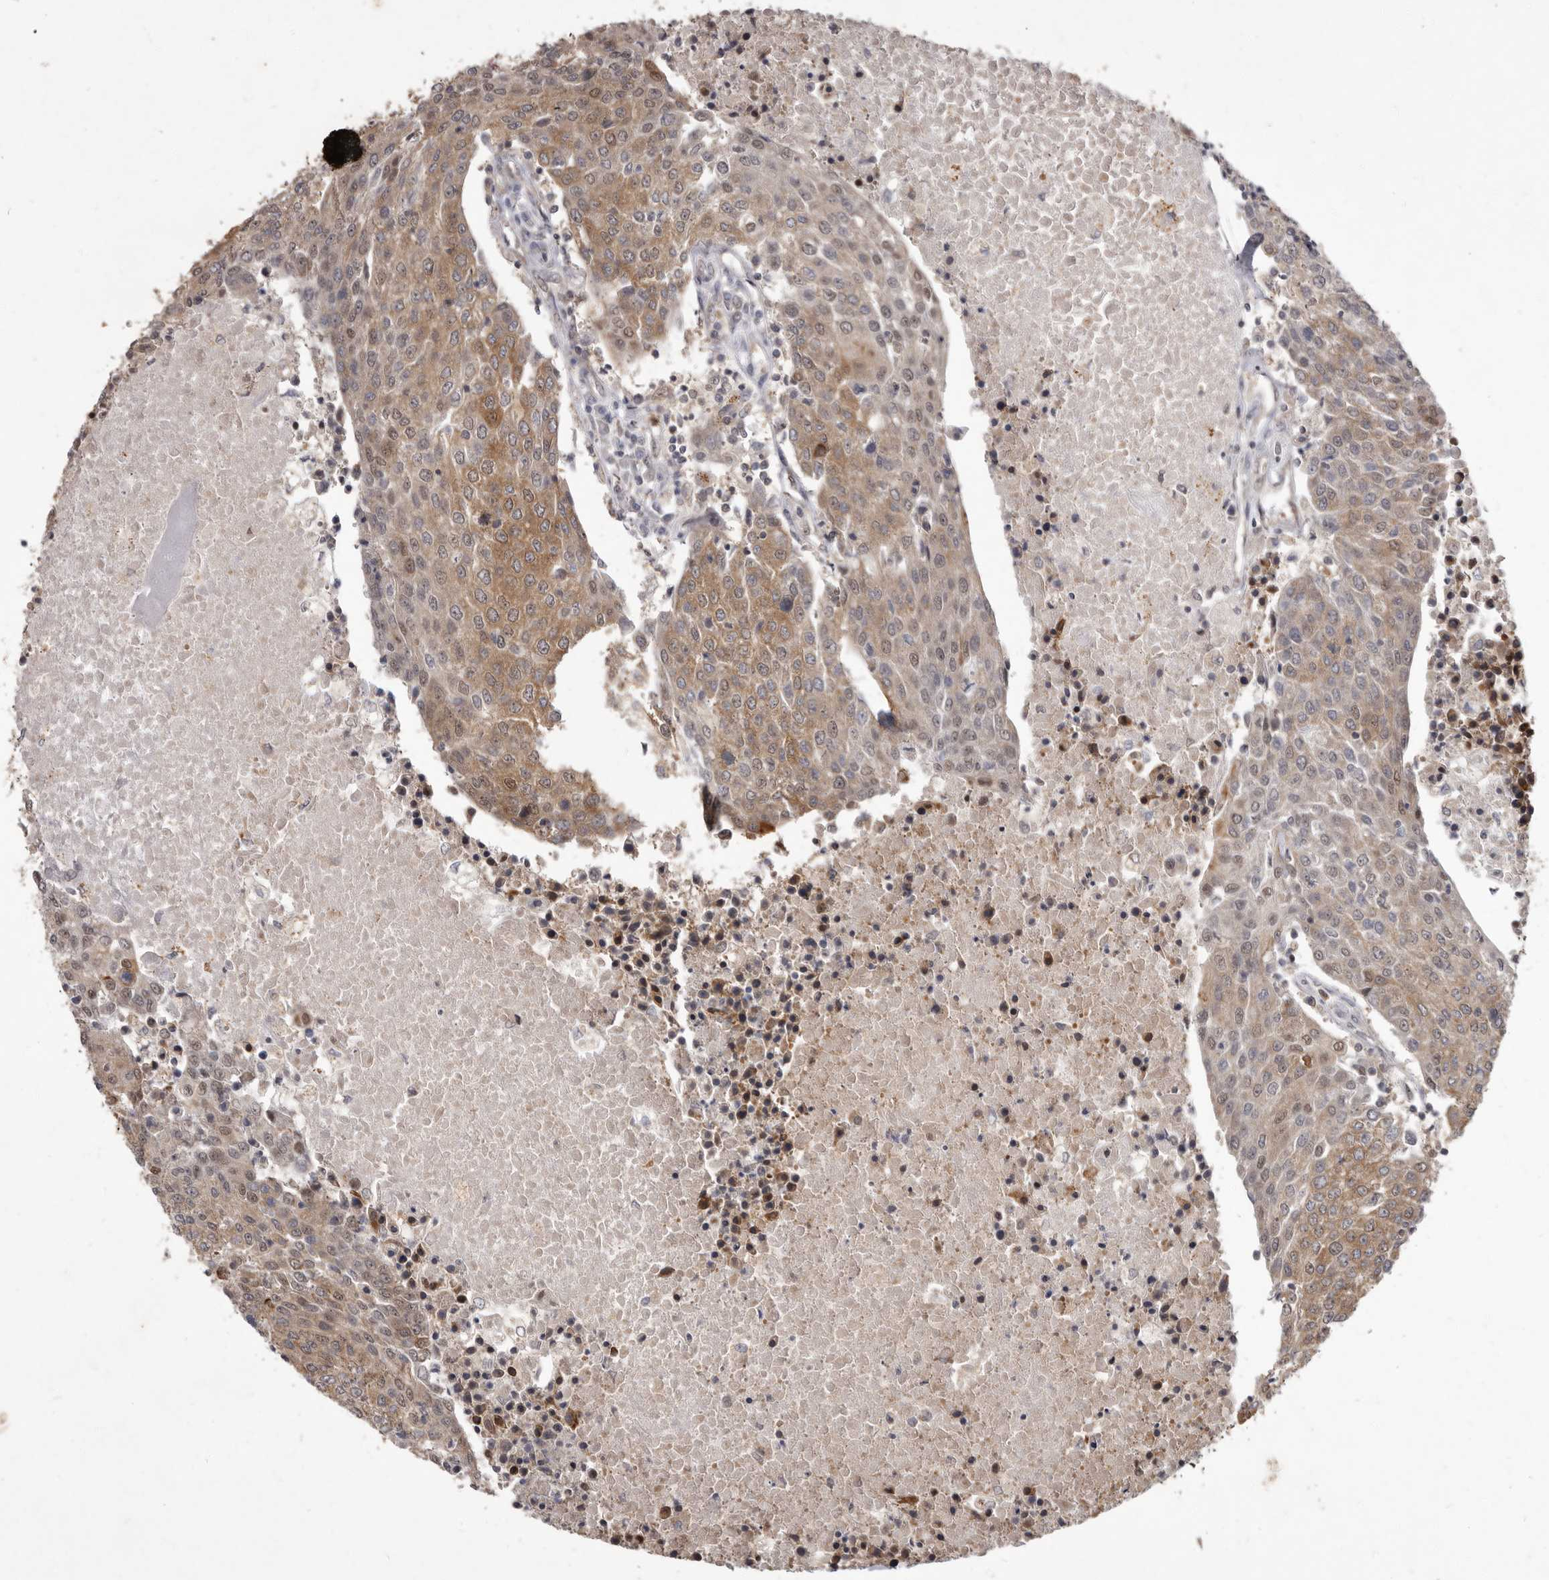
{"staining": {"intensity": "moderate", "quantity": ">75%", "location": "cytoplasmic/membranous,nuclear"}, "tissue": "urothelial cancer", "cell_type": "Tumor cells", "image_type": "cancer", "snomed": [{"axis": "morphology", "description": "Urothelial carcinoma, High grade"}, {"axis": "topography", "description": "Urinary bladder"}], "caption": "Protein positivity by immunohistochemistry exhibits moderate cytoplasmic/membranous and nuclear staining in approximately >75% of tumor cells in urothelial cancer. The staining was performed using DAB (3,3'-diaminobenzidine), with brown indicating positive protein expression. Nuclei are stained blue with hematoxylin.", "gene": "ACLY", "patient": {"sex": "female", "age": 85}}